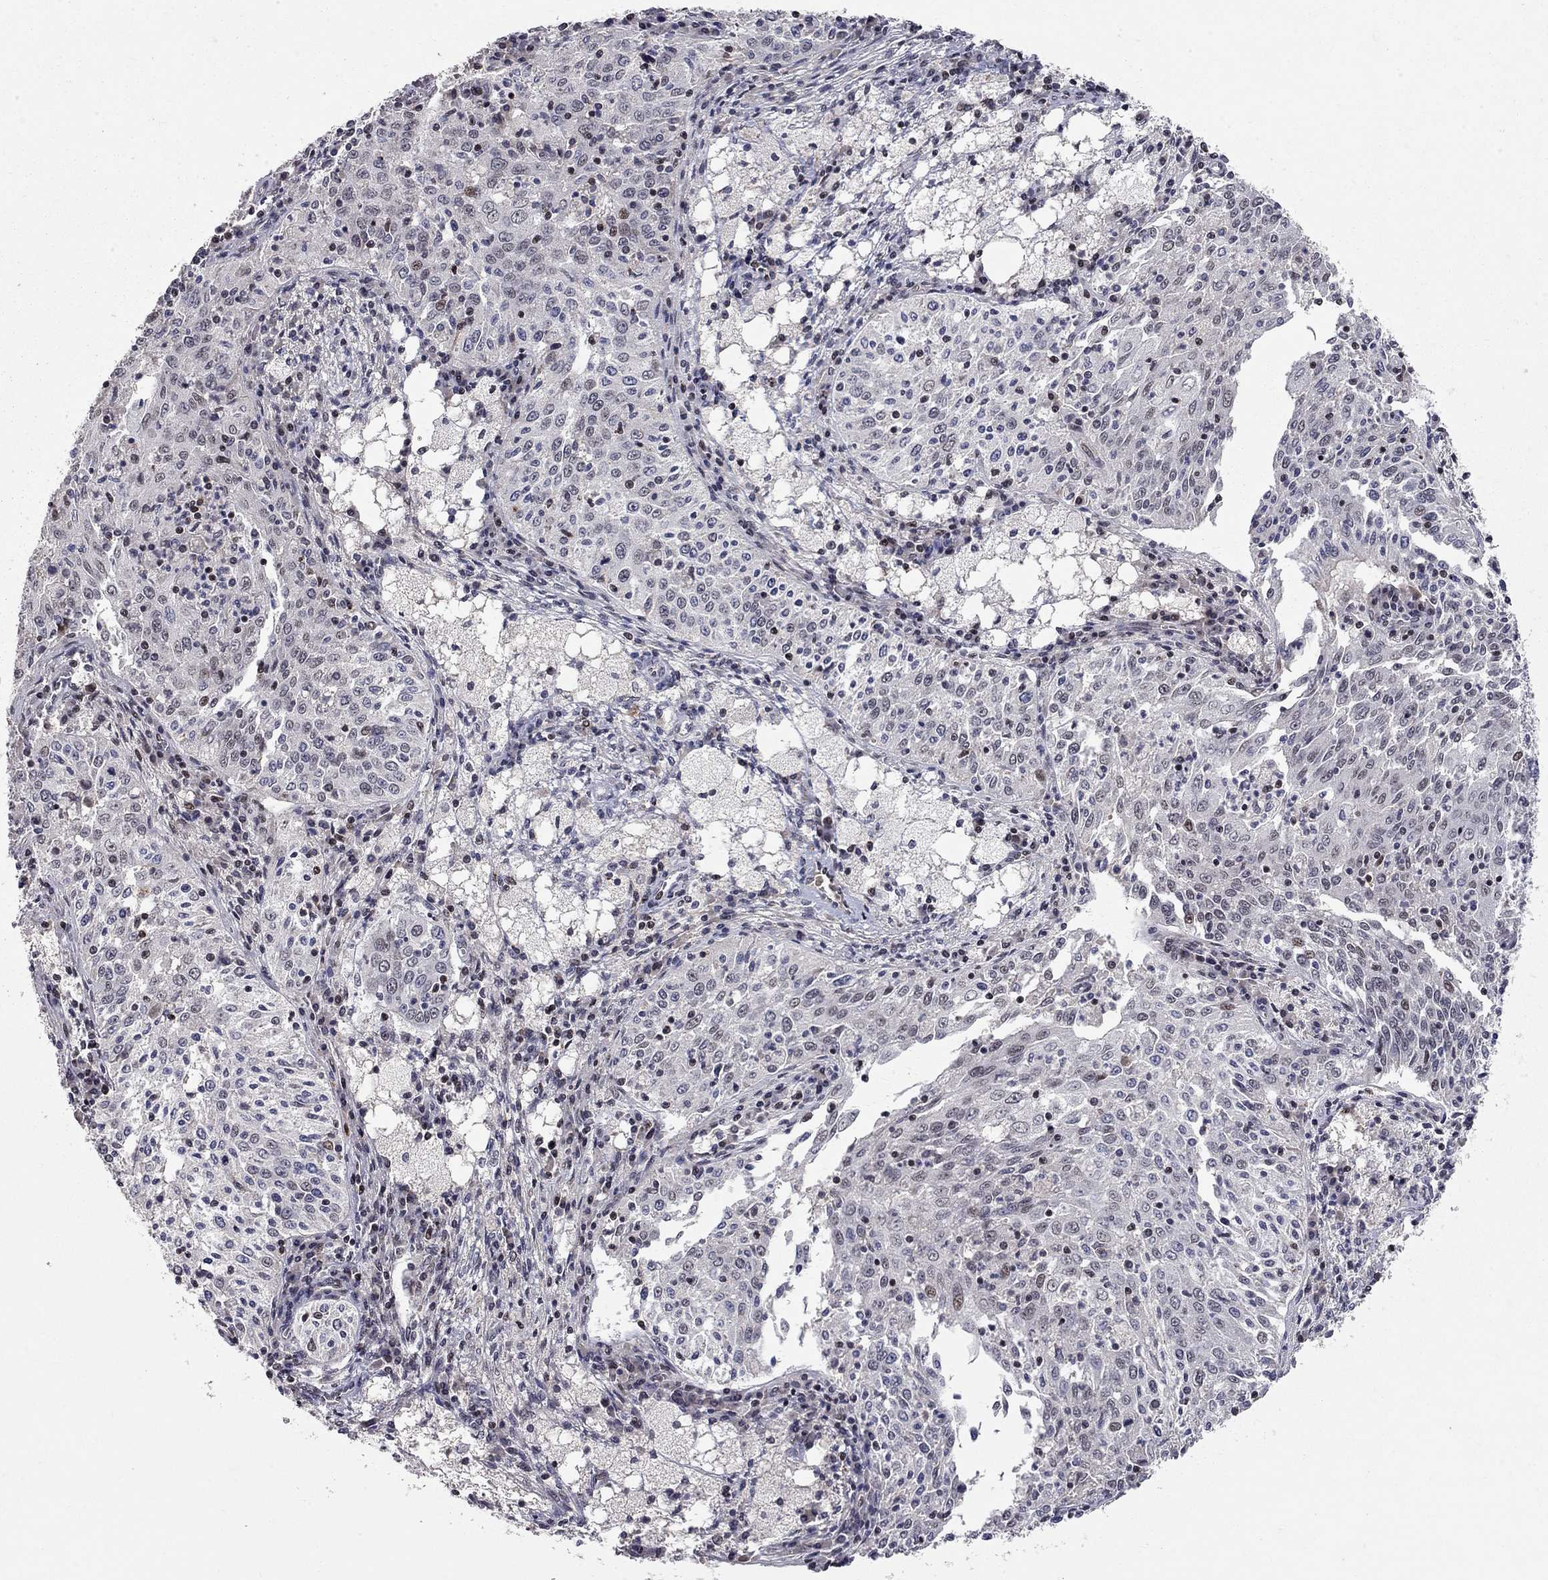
{"staining": {"intensity": "weak", "quantity": "<25%", "location": "nuclear"}, "tissue": "cervical cancer", "cell_type": "Tumor cells", "image_type": "cancer", "snomed": [{"axis": "morphology", "description": "Squamous cell carcinoma, NOS"}, {"axis": "topography", "description": "Cervix"}], "caption": "Tumor cells show no significant protein expression in cervical cancer (squamous cell carcinoma).", "gene": "HDAC3", "patient": {"sex": "female", "age": 41}}